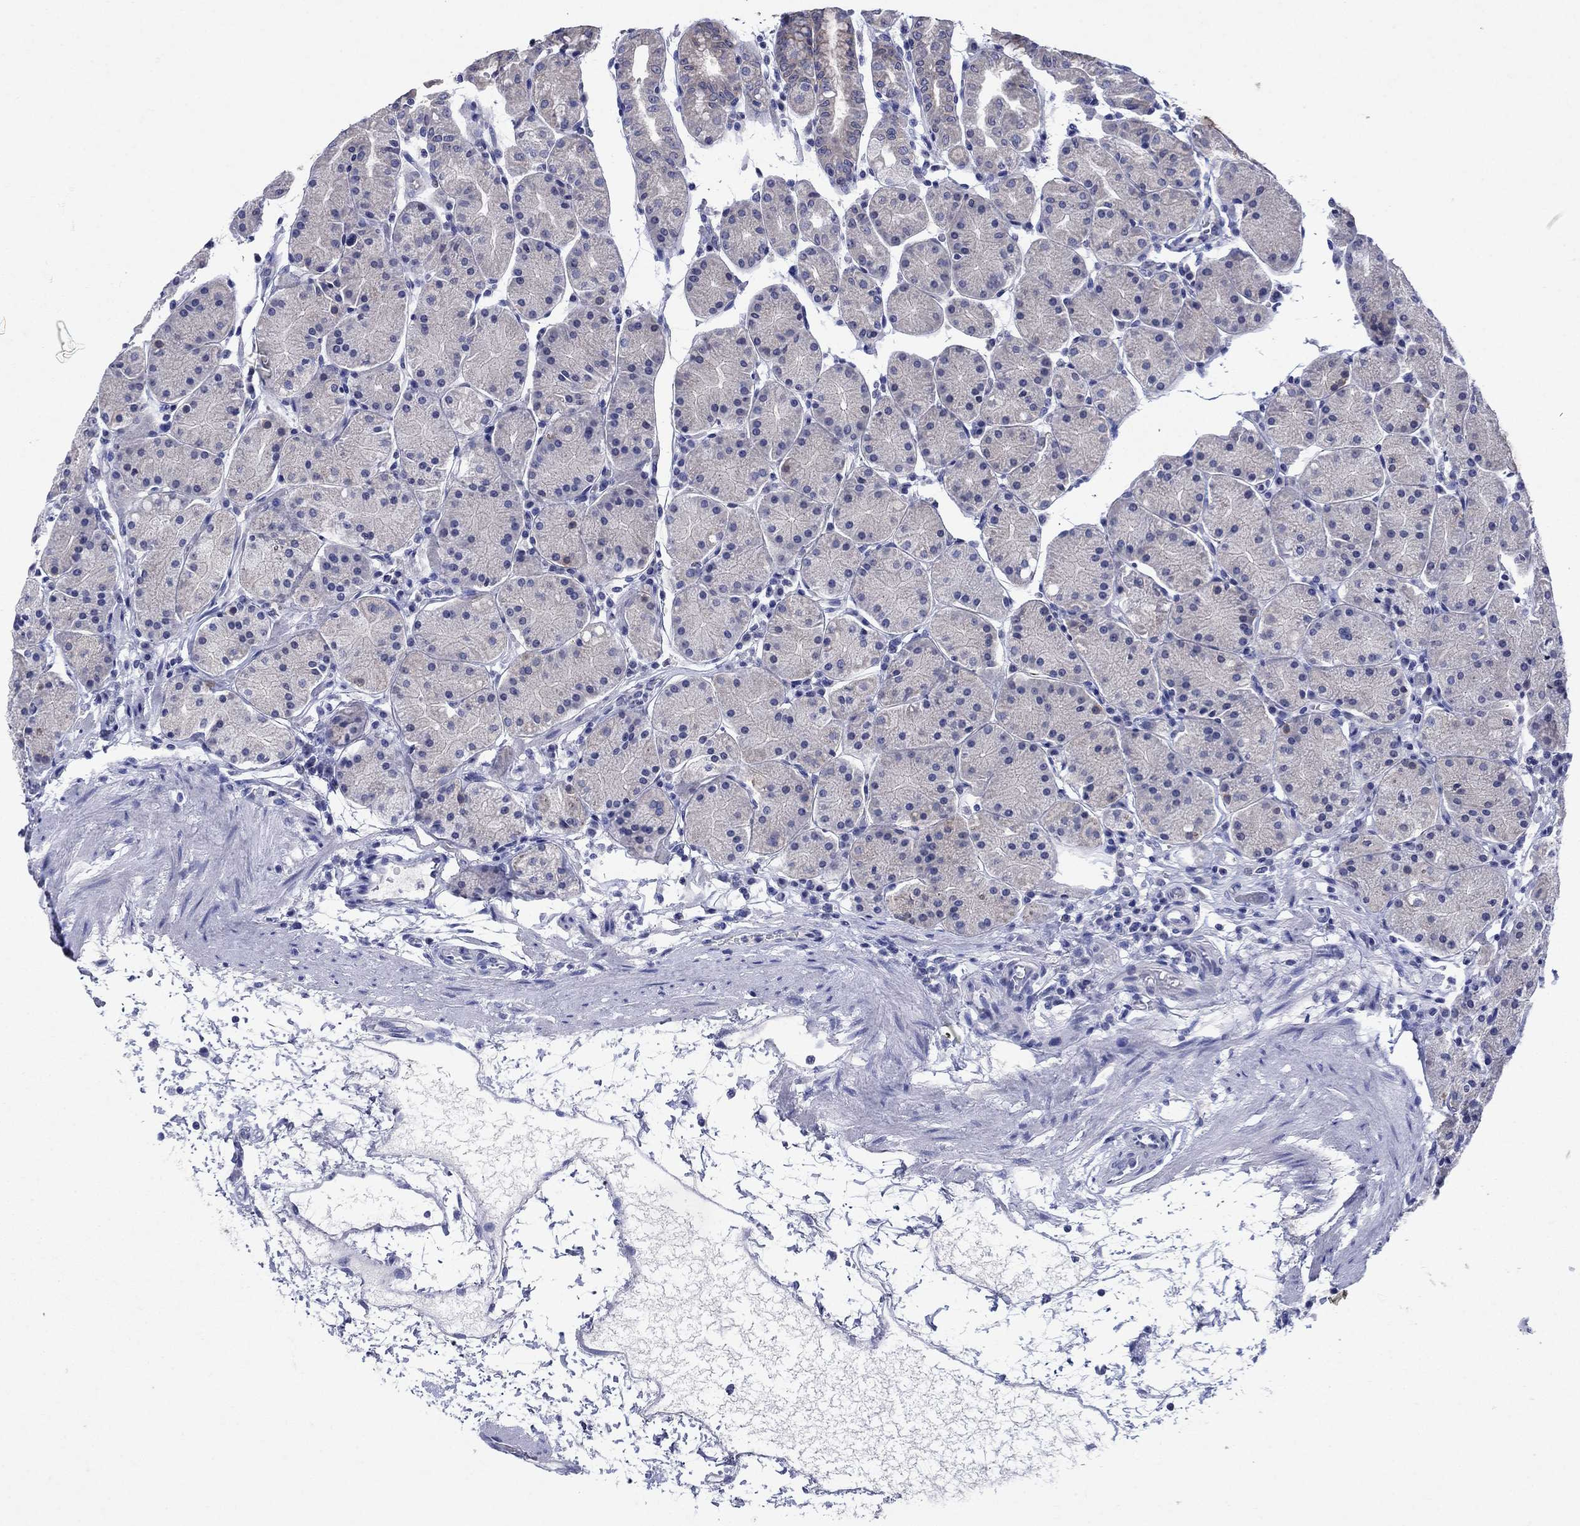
{"staining": {"intensity": "strong", "quantity": "<25%", "location": "cytoplasmic/membranous"}, "tissue": "stomach", "cell_type": "Glandular cells", "image_type": "normal", "snomed": [{"axis": "morphology", "description": "Normal tissue, NOS"}, {"axis": "topography", "description": "Stomach"}], "caption": "An immunohistochemistry (IHC) histopathology image of normal tissue is shown. Protein staining in brown labels strong cytoplasmic/membranous positivity in stomach within glandular cells.", "gene": "SULT2B1", "patient": {"sex": "male", "age": 54}}